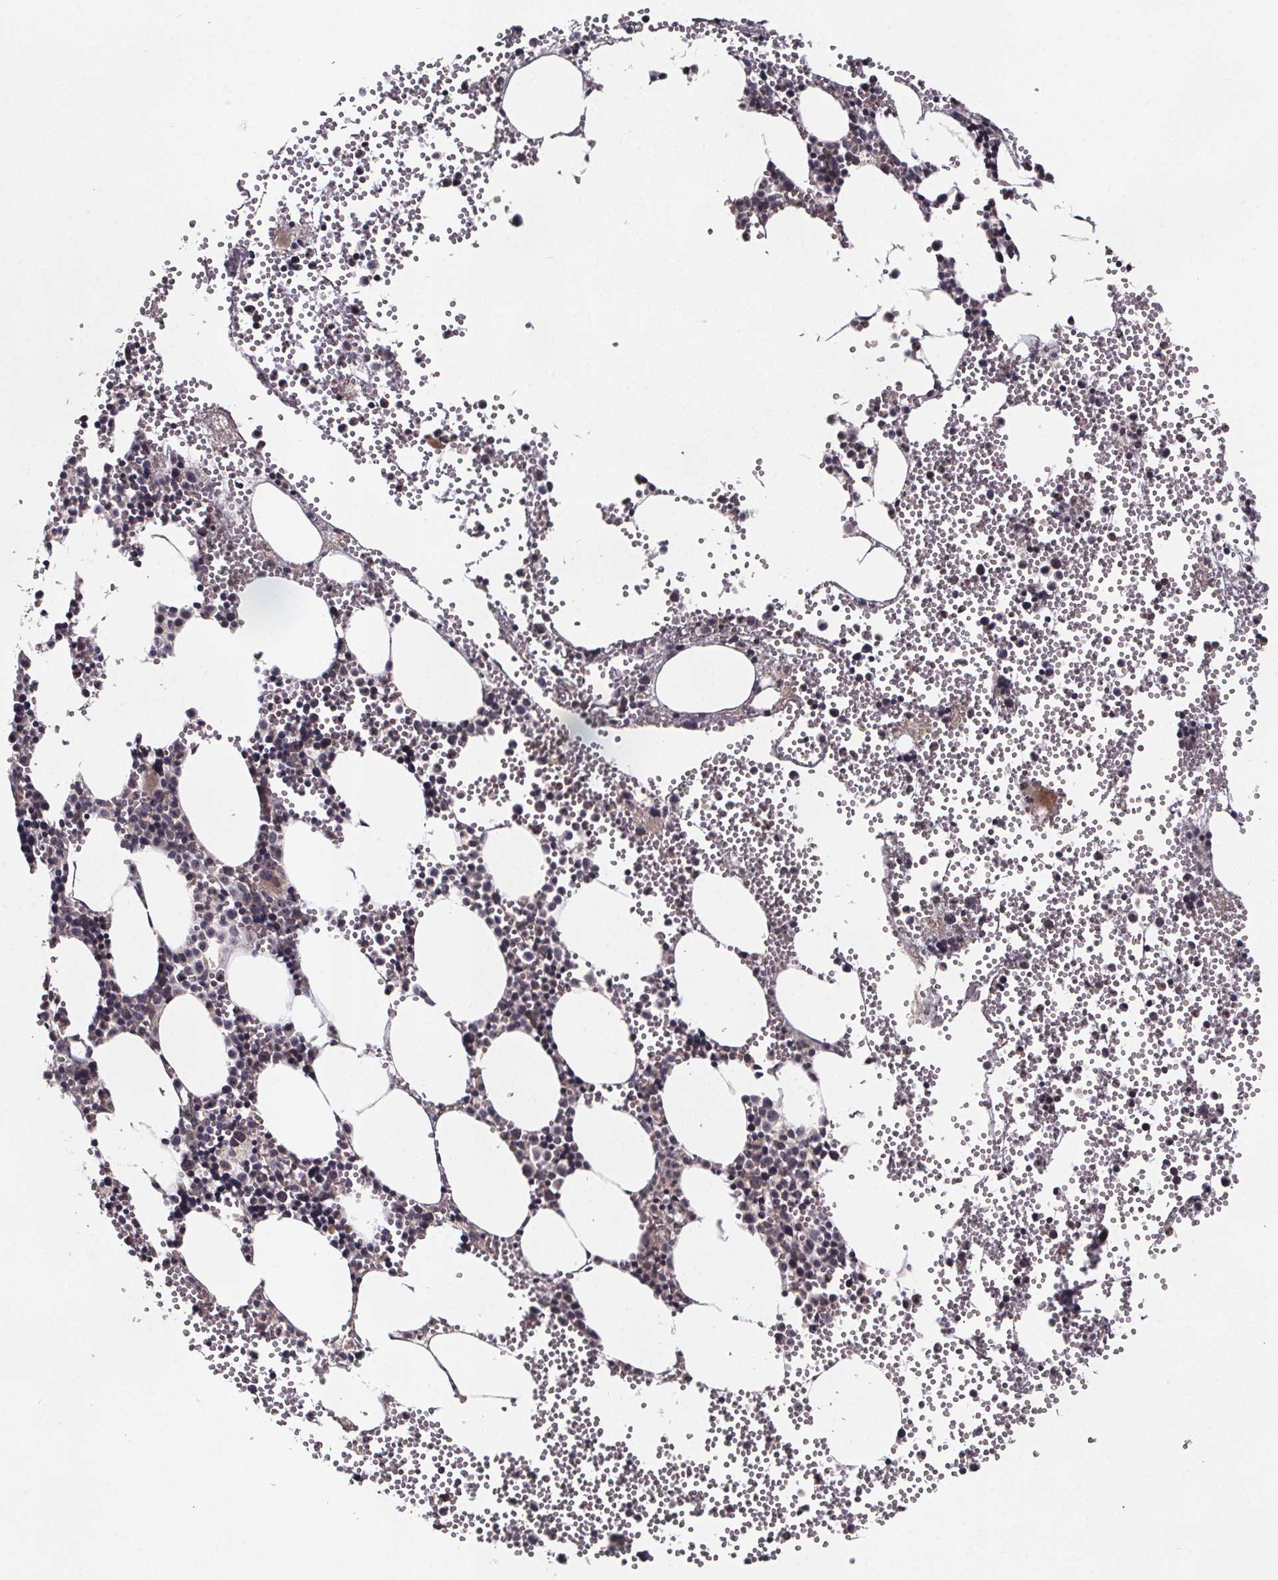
{"staining": {"intensity": "moderate", "quantity": "<25%", "location": "cytoplasmic/membranous"}, "tissue": "bone marrow", "cell_type": "Hematopoietic cells", "image_type": "normal", "snomed": [{"axis": "morphology", "description": "Normal tissue, NOS"}, {"axis": "topography", "description": "Bone marrow"}], "caption": "Protein analysis of normal bone marrow shows moderate cytoplasmic/membranous staining in approximately <25% of hematopoietic cells.", "gene": "SMIM1", "patient": {"sex": "male", "age": 89}}